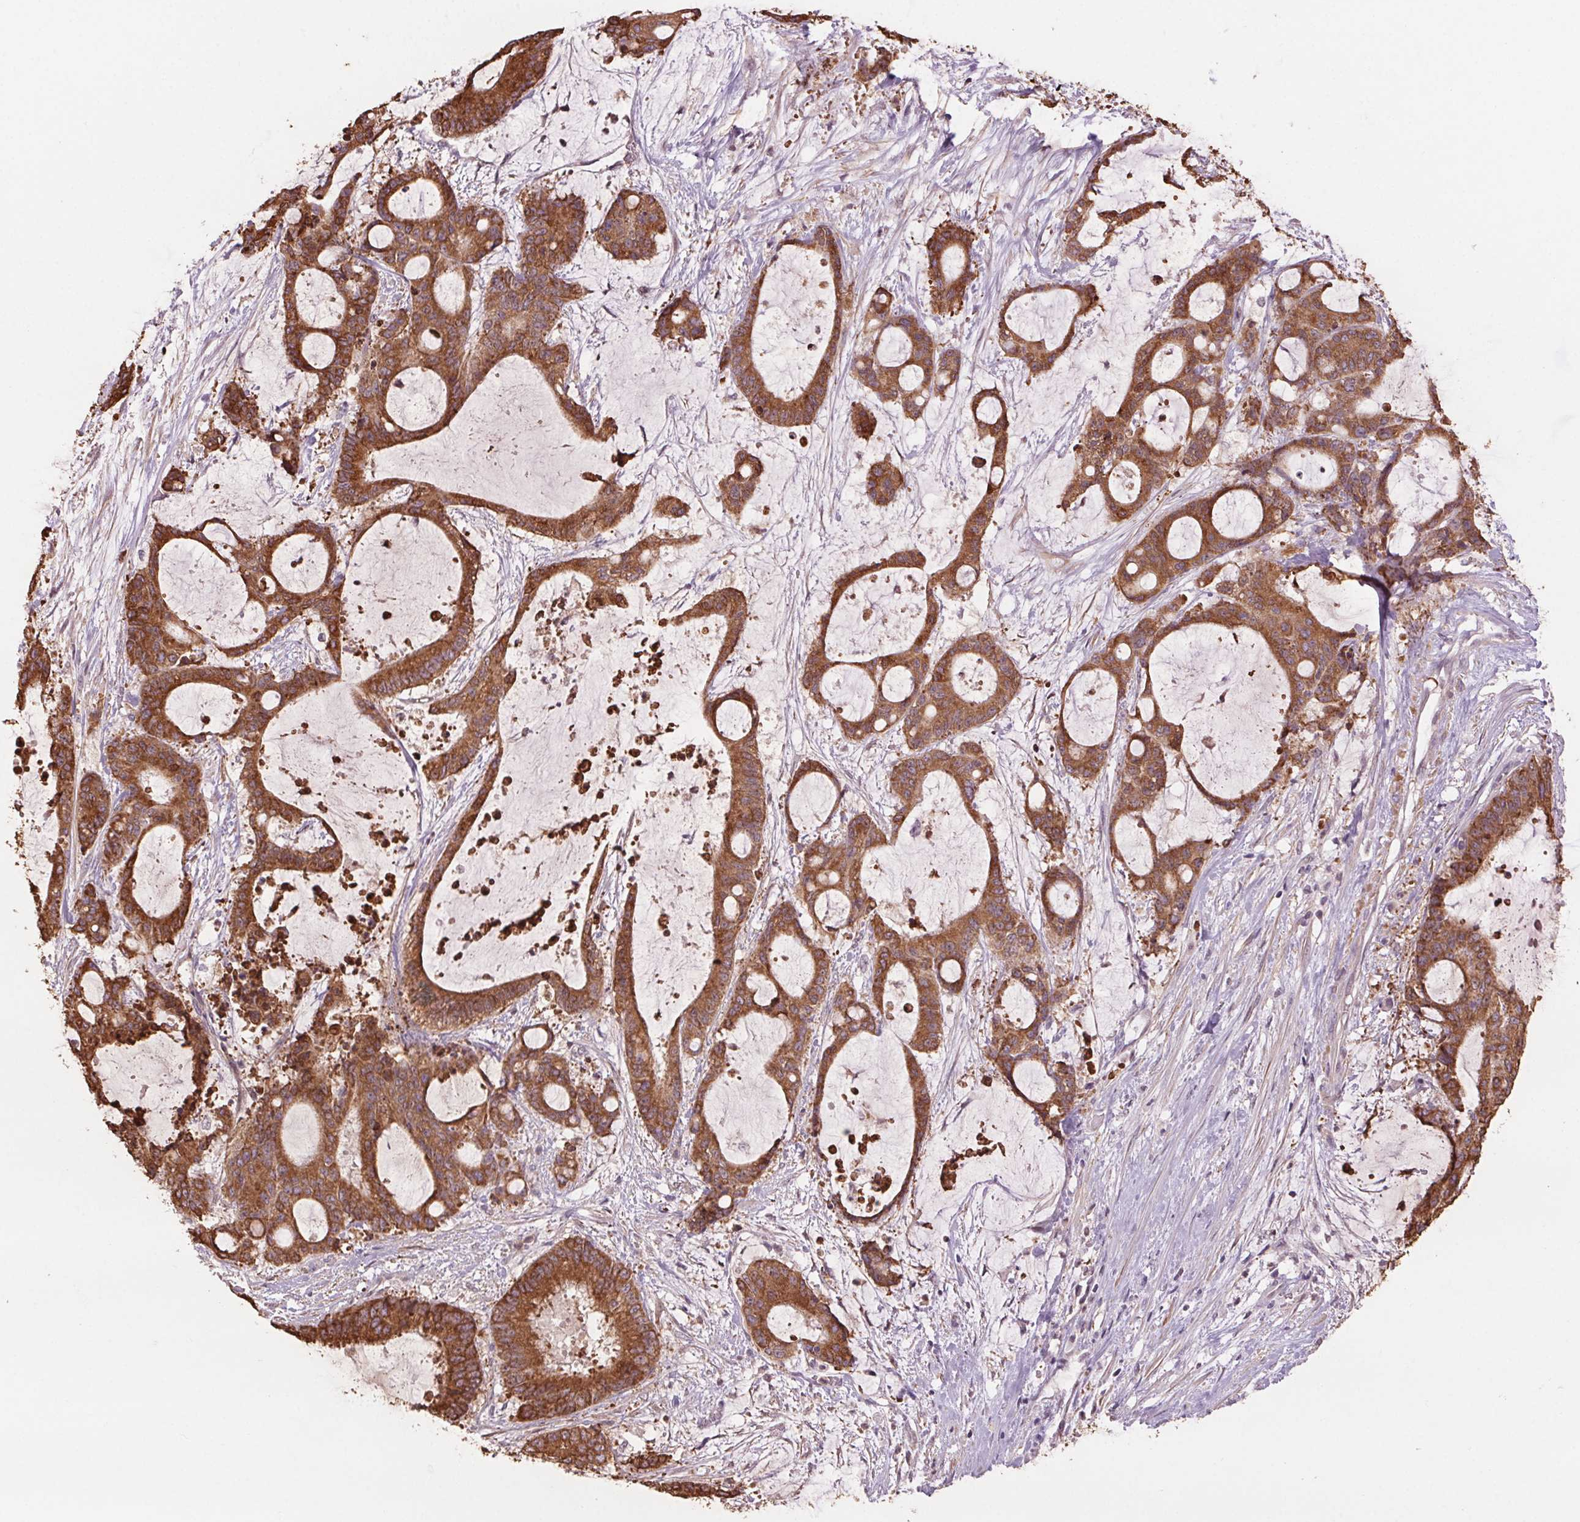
{"staining": {"intensity": "strong", "quantity": ">75%", "location": "cytoplasmic/membranous"}, "tissue": "liver cancer", "cell_type": "Tumor cells", "image_type": "cancer", "snomed": [{"axis": "morphology", "description": "Normal tissue, NOS"}, {"axis": "morphology", "description": "Cholangiocarcinoma"}, {"axis": "topography", "description": "Liver"}, {"axis": "topography", "description": "Peripheral nerve tissue"}], "caption": "A brown stain labels strong cytoplasmic/membranous expression of a protein in liver cancer (cholangiocarcinoma) tumor cells. (DAB (3,3'-diaminobenzidine) IHC with brightfield microscopy, high magnification).", "gene": "HHLA2", "patient": {"sex": "female", "age": 73}}